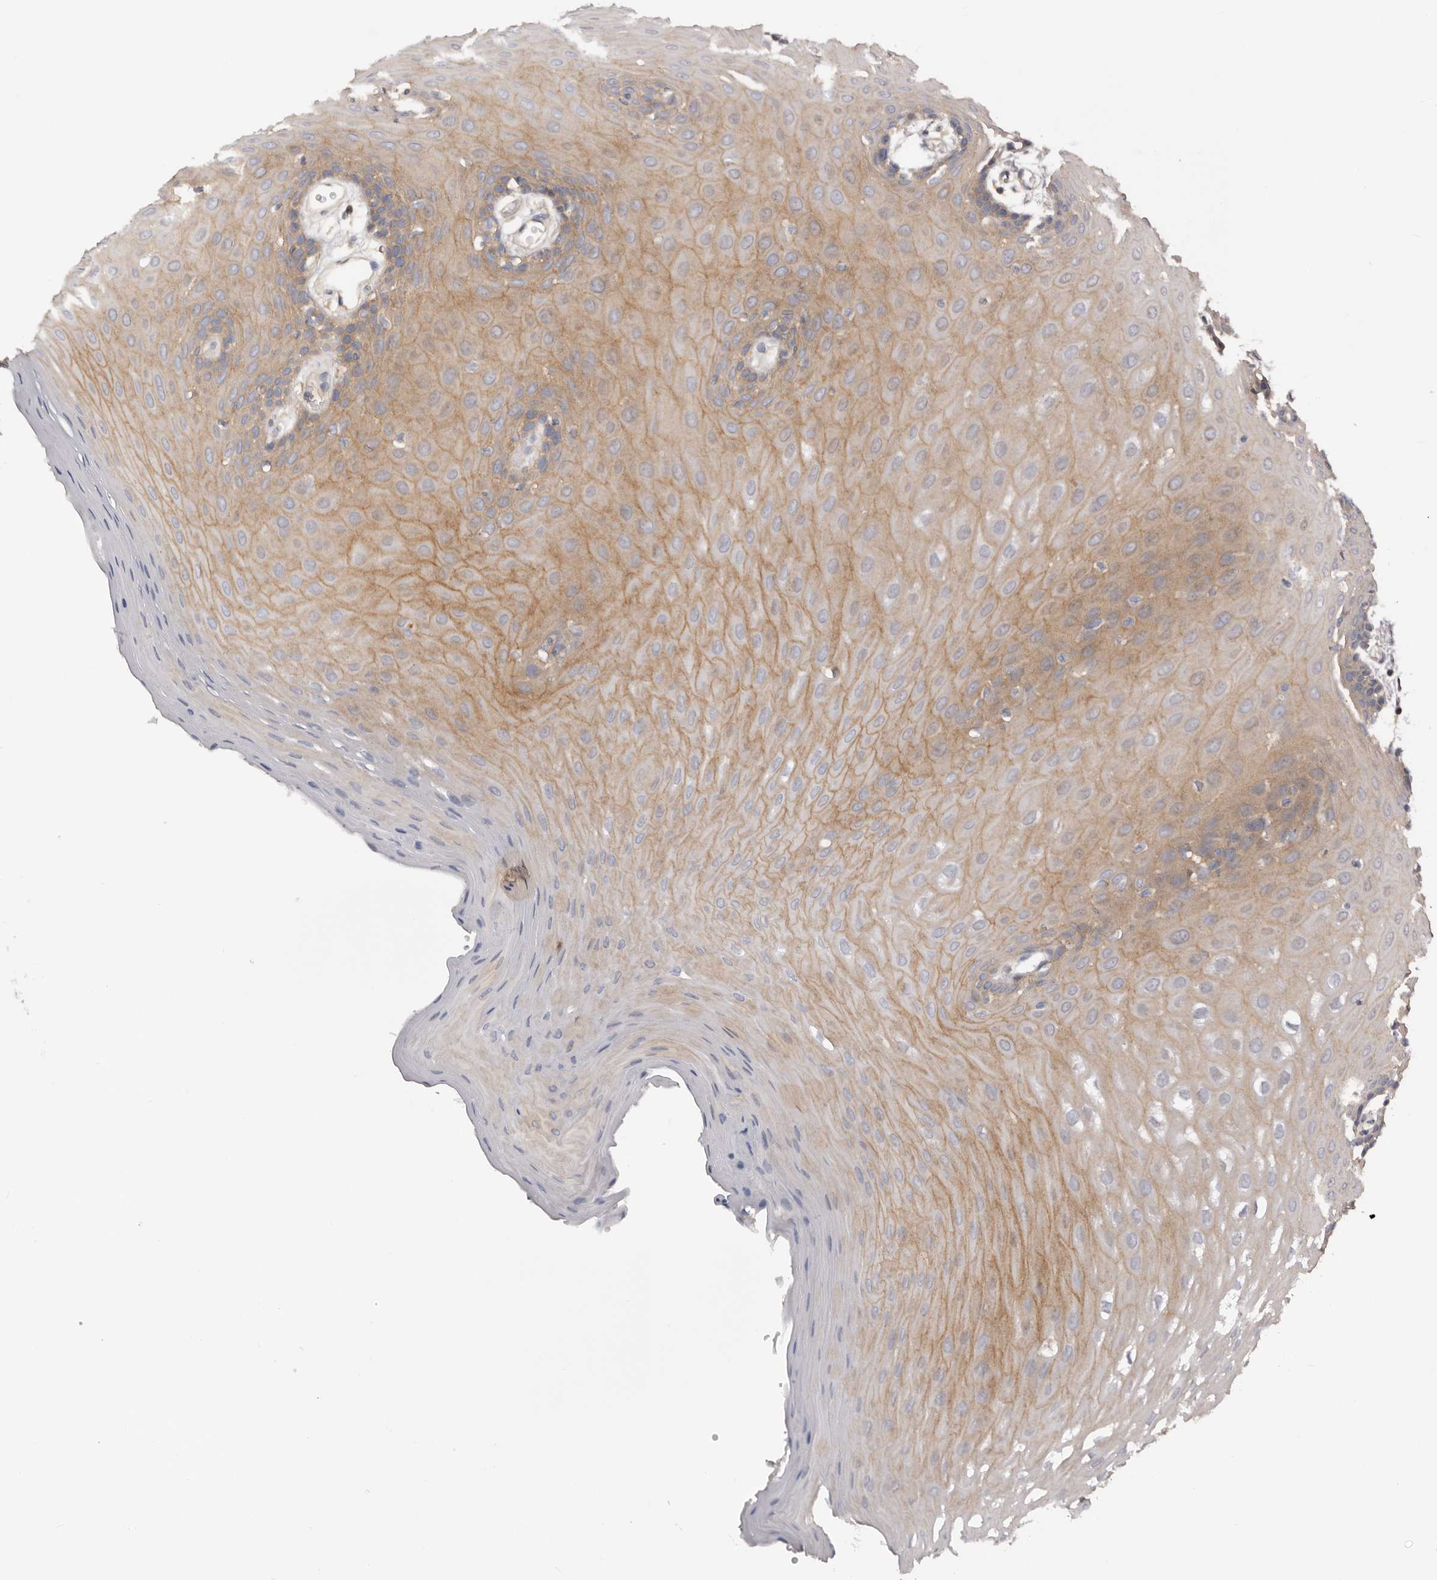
{"staining": {"intensity": "moderate", "quantity": "25%-75%", "location": "cytoplasmic/membranous"}, "tissue": "oral mucosa", "cell_type": "Squamous epithelial cells", "image_type": "normal", "snomed": [{"axis": "morphology", "description": "Normal tissue, NOS"}, {"axis": "morphology", "description": "Squamous cell carcinoma, NOS"}, {"axis": "topography", "description": "Skeletal muscle"}, {"axis": "topography", "description": "Oral tissue"}, {"axis": "topography", "description": "Salivary gland"}, {"axis": "topography", "description": "Head-Neck"}], "caption": "Immunohistochemistry (IHC) of unremarkable oral mucosa displays medium levels of moderate cytoplasmic/membranous staining in about 25%-75% of squamous epithelial cells. The protein is shown in brown color, while the nuclei are stained blue.", "gene": "DMRT2", "patient": {"sex": "male", "age": 54}}